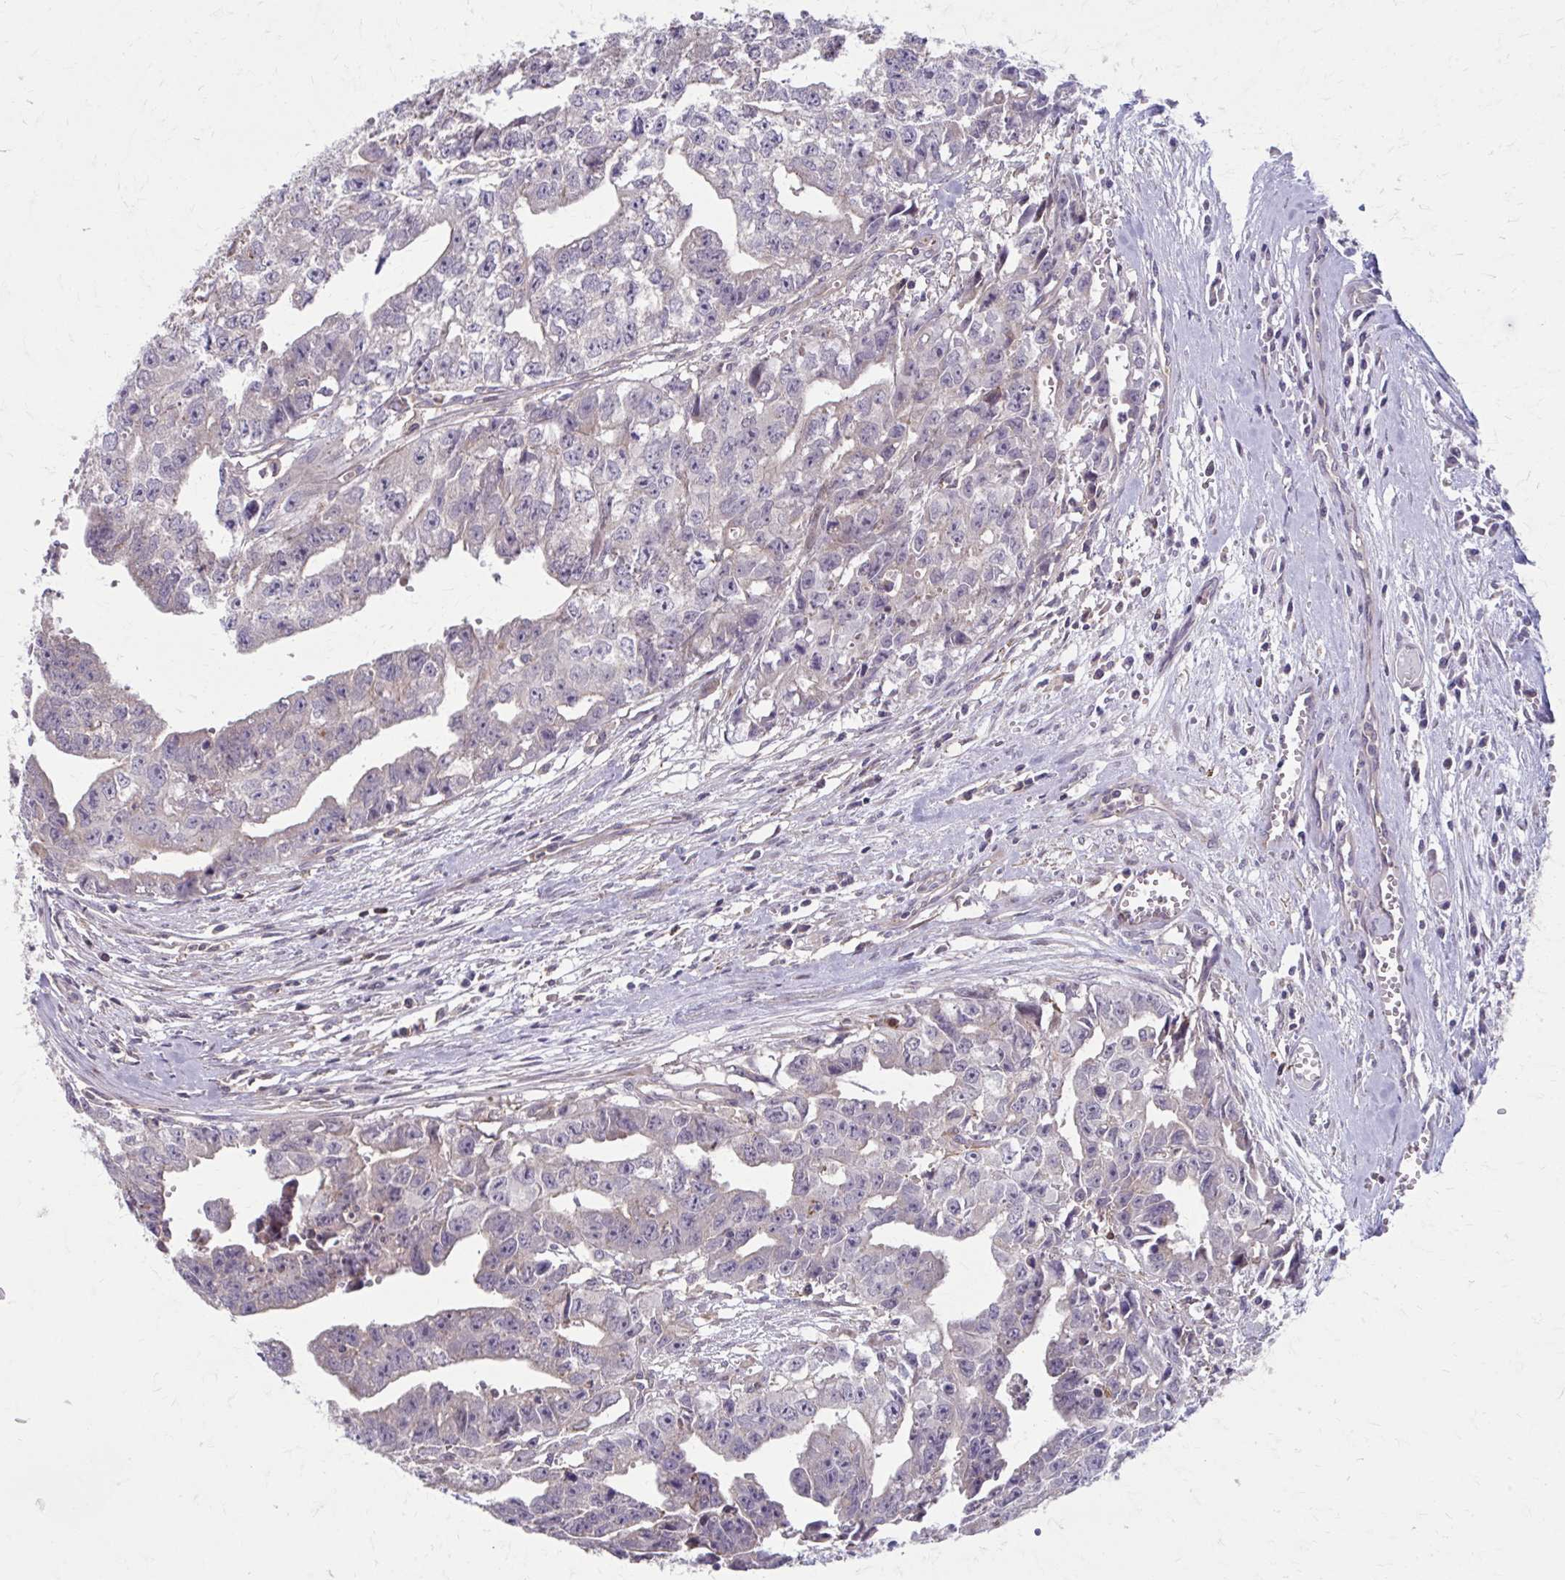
{"staining": {"intensity": "negative", "quantity": "none", "location": "none"}, "tissue": "testis cancer", "cell_type": "Tumor cells", "image_type": "cancer", "snomed": [{"axis": "morphology", "description": "Carcinoma, Embryonal, NOS"}, {"axis": "morphology", "description": "Teratoma, malignant, NOS"}, {"axis": "topography", "description": "Testis"}], "caption": "IHC micrograph of human testis cancer (malignant teratoma) stained for a protein (brown), which shows no staining in tumor cells.", "gene": "MMP14", "patient": {"sex": "male", "age": 24}}